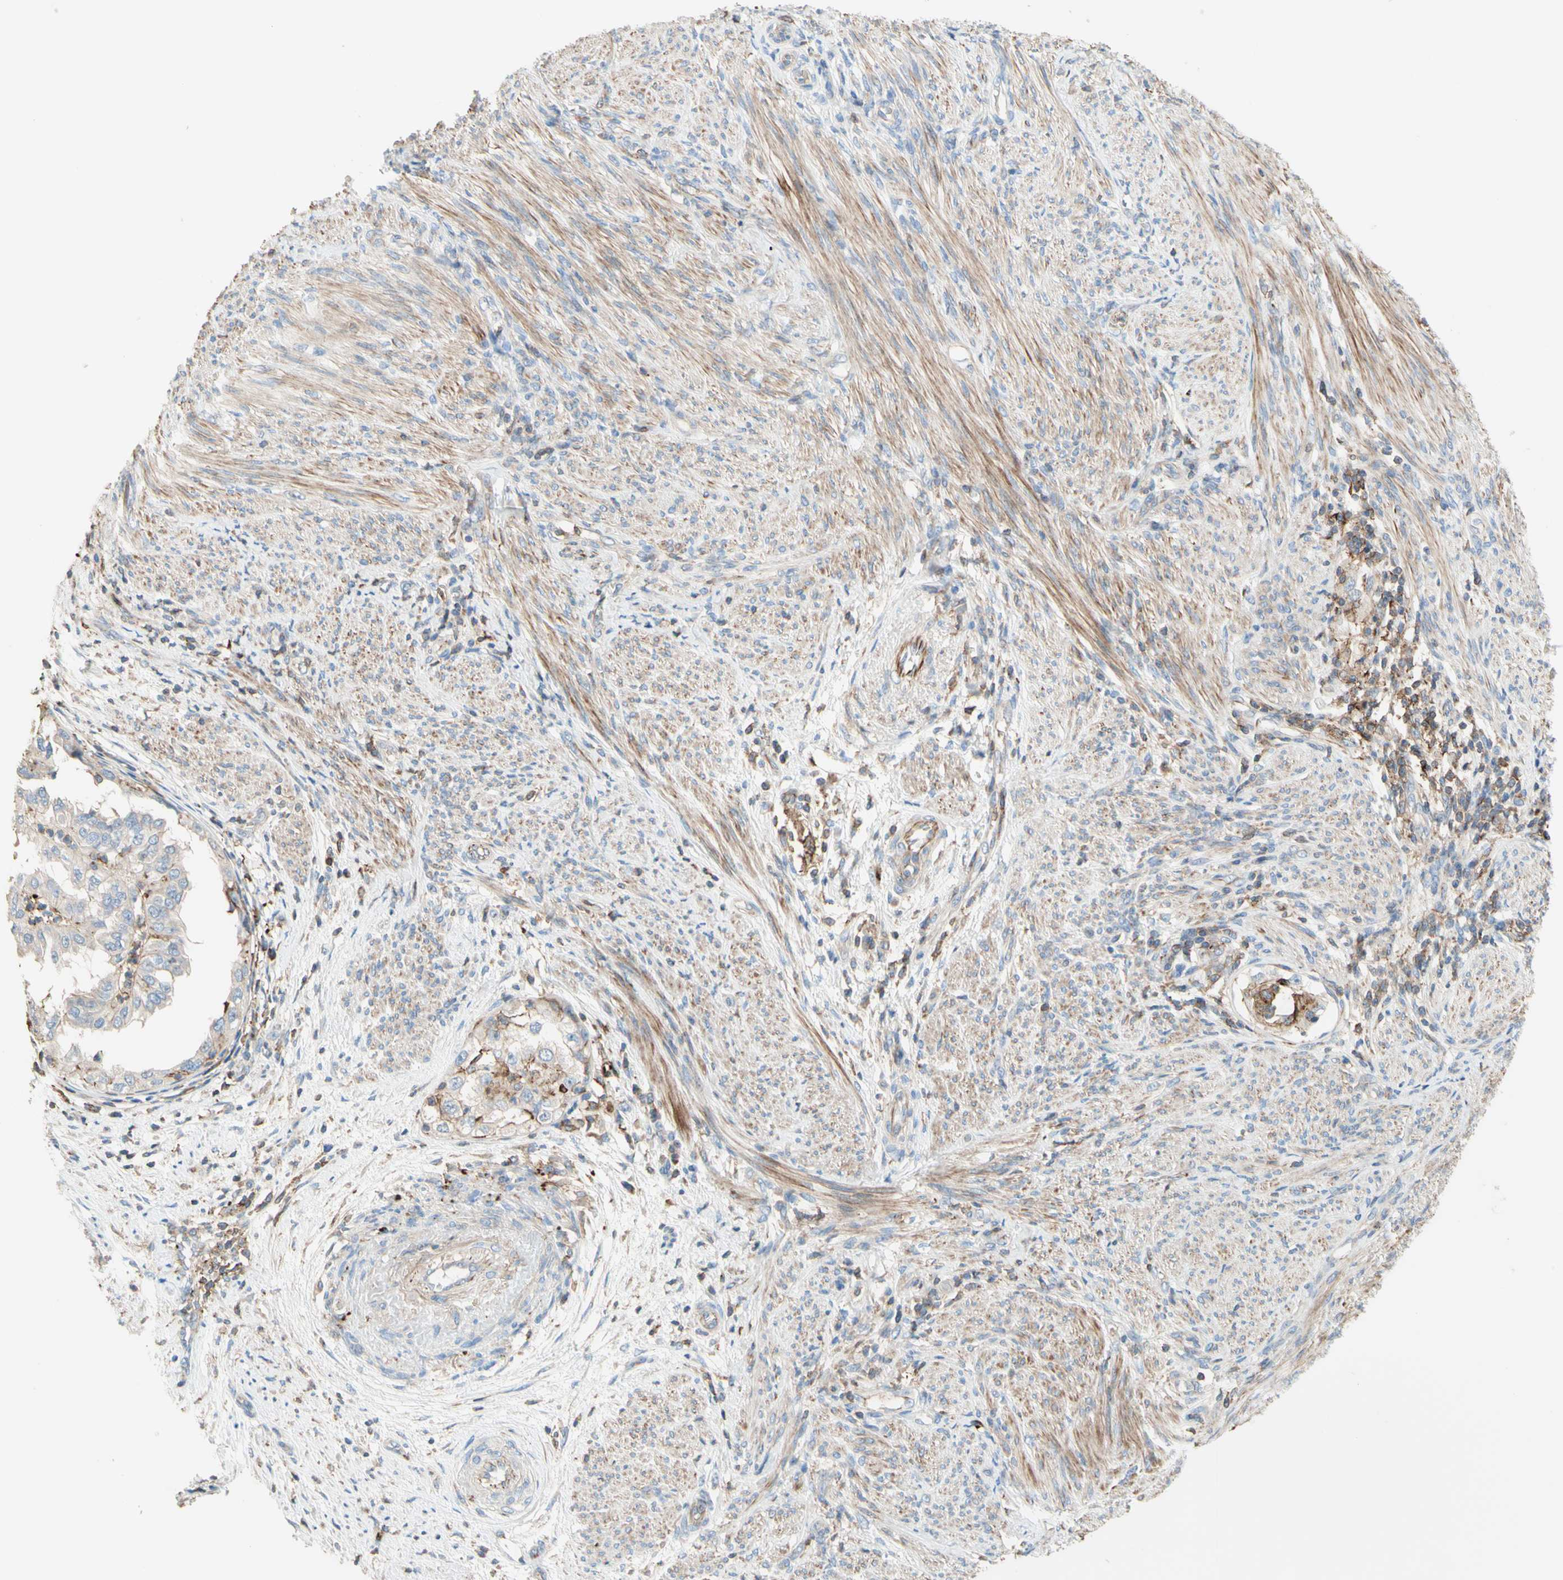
{"staining": {"intensity": "weak", "quantity": ">75%", "location": "cytoplasmic/membranous"}, "tissue": "endometrial cancer", "cell_type": "Tumor cells", "image_type": "cancer", "snomed": [{"axis": "morphology", "description": "Adenocarcinoma, NOS"}, {"axis": "topography", "description": "Endometrium"}], "caption": "Endometrial cancer (adenocarcinoma) stained for a protein (brown) displays weak cytoplasmic/membranous positive expression in about >75% of tumor cells.", "gene": "SEMA4C", "patient": {"sex": "female", "age": 85}}